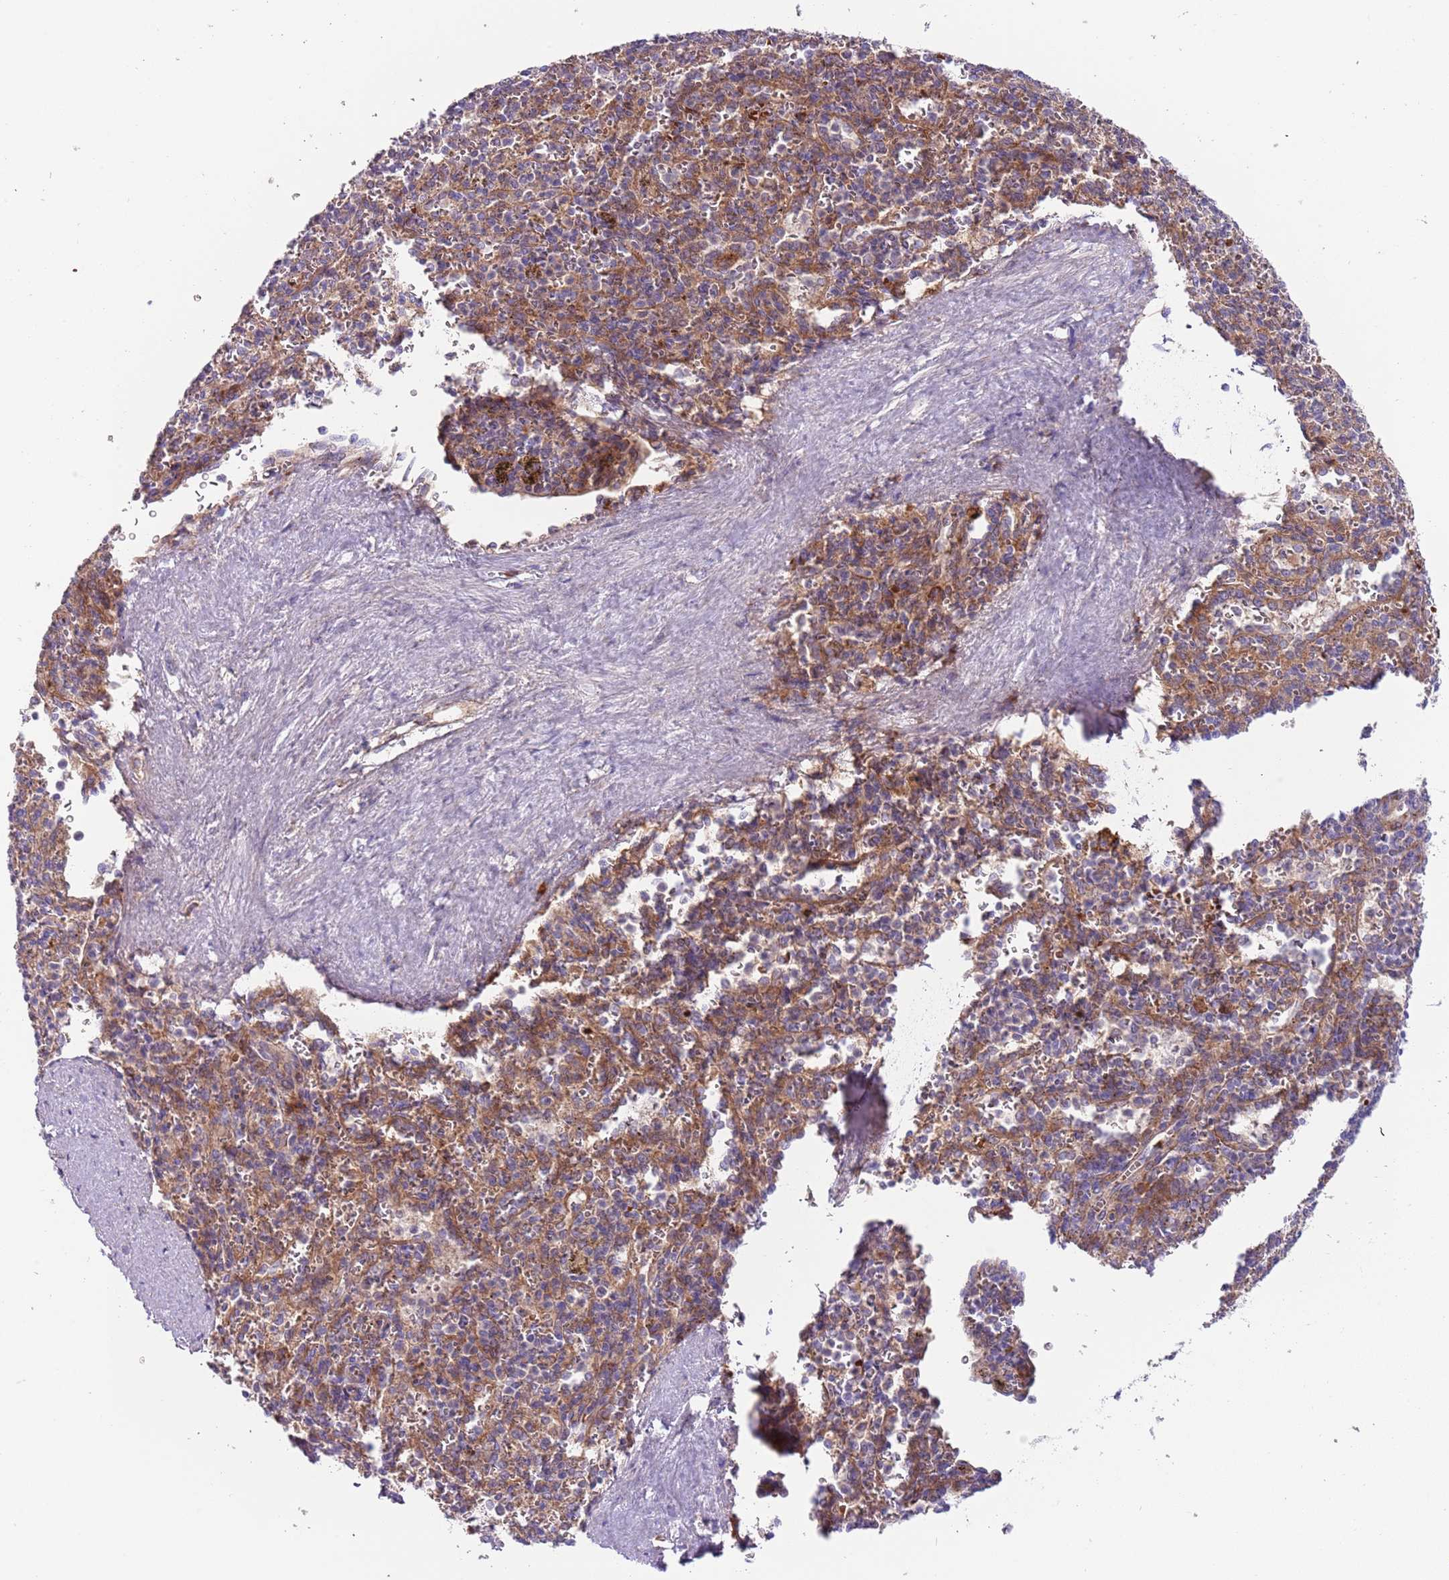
{"staining": {"intensity": "moderate", "quantity": "25%-75%", "location": "cytoplasmic/membranous"}, "tissue": "spleen", "cell_type": "Cells in red pulp", "image_type": "normal", "snomed": [{"axis": "morphology", "description": "Normal tissue, NOS"}, {"axis": "topography", "description": "Spleen"}], "caption": "The micrograph reveals a brown stain indicating the presence of a protein in the cytoplasmic/membranous of cells in red pulp in spleen.", "gene": "VWCE", "patient": {"sex": "female", "age": 21}}